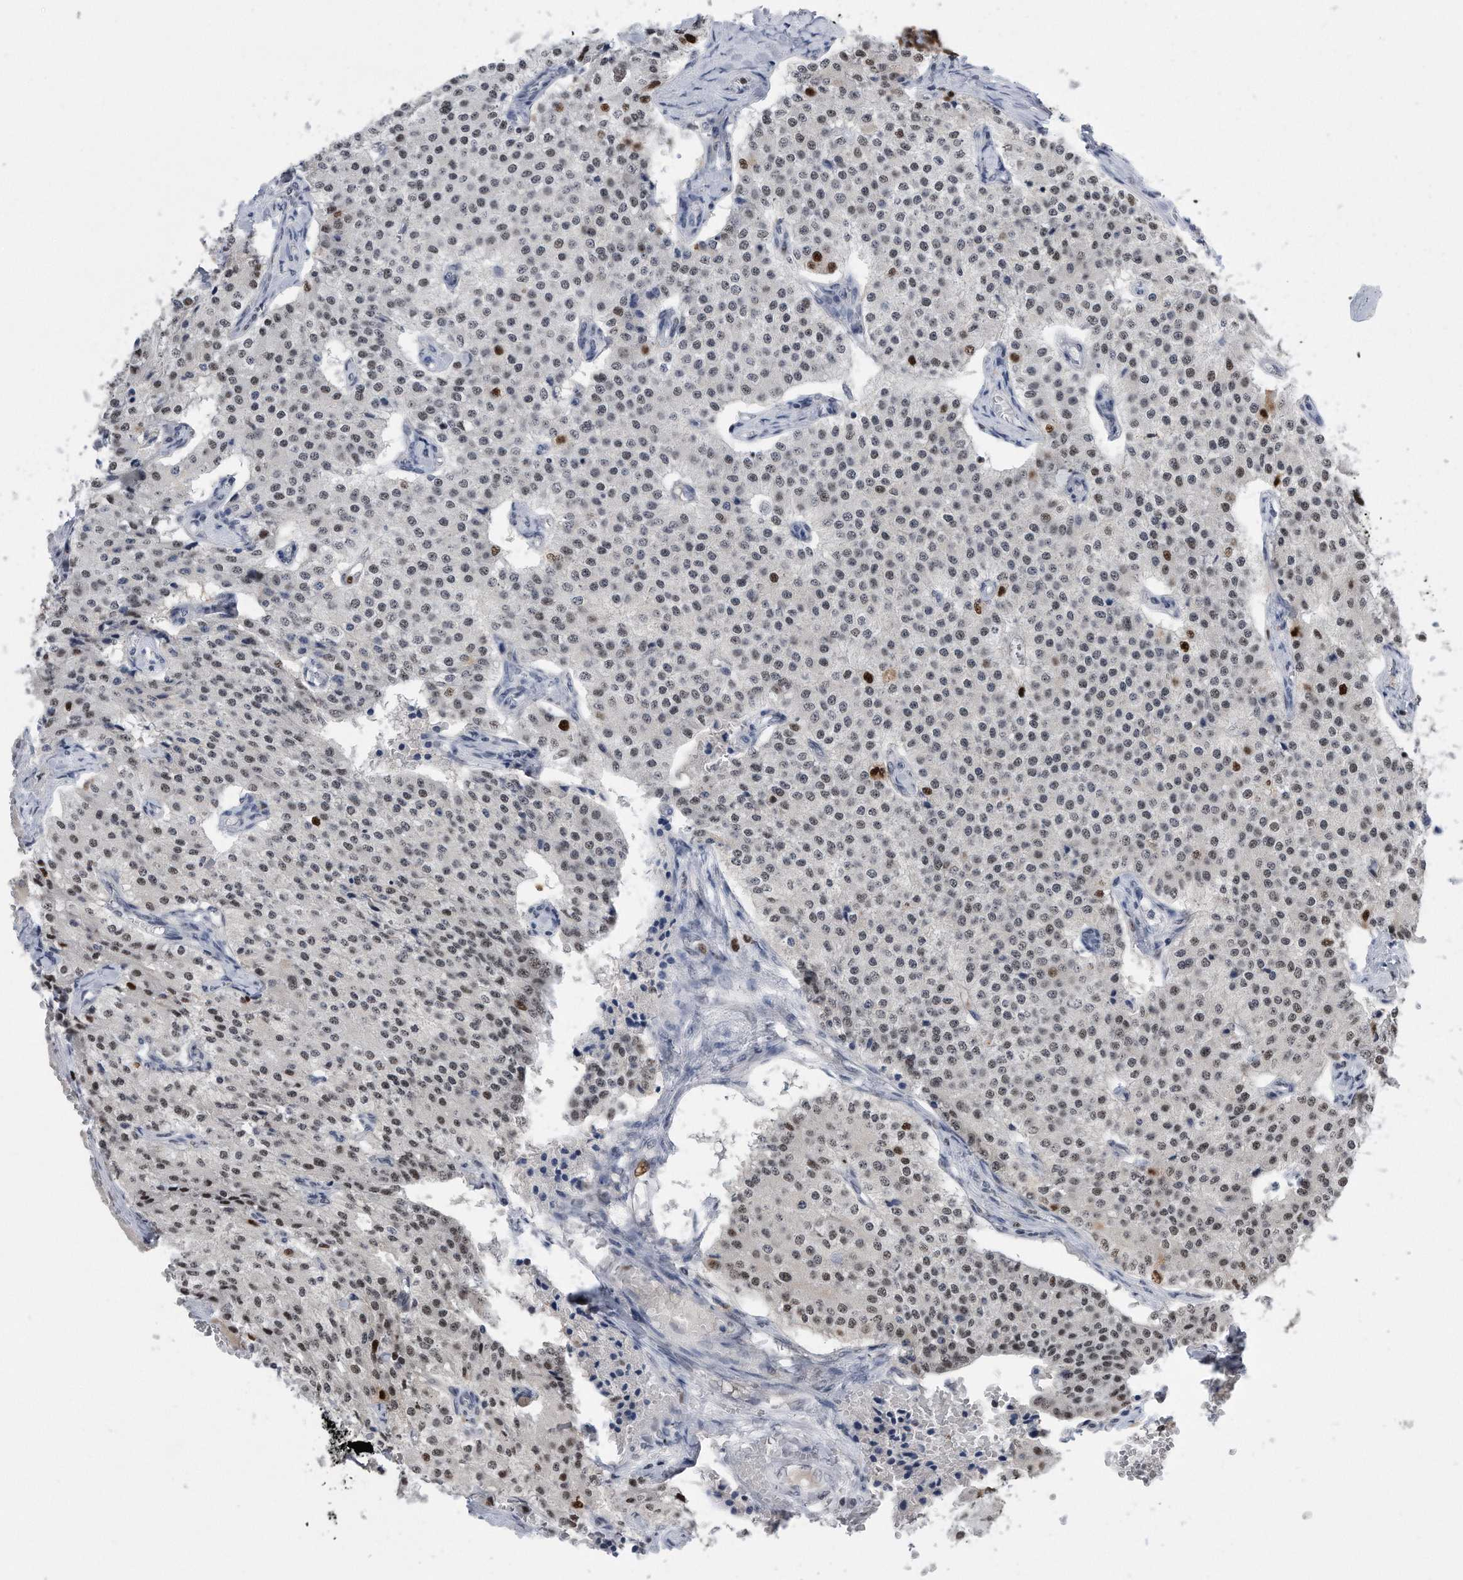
{"staining": {"intensity": "moderate", "quantity": "<25%", "location": "nuclear"}, "tissue": "carcinoid", "cell_type": "Tumor cells", "image_type": "cancer", "snomed": [{"axis": "morphology", "description": "Carcinoid, malignant, NOS"}, {"axis": "topography", "description": "Colon"}], "caption": "This image demonstrates carcinoid (malignant) stained with immunohistochemistry to label a protein in brown. The nuclear of tumor cells show moderate positivity for the protein. Nuclei are counter-stained blue.", "gene": "PCNA", "patient": {"sex": "female", "age": 52}}